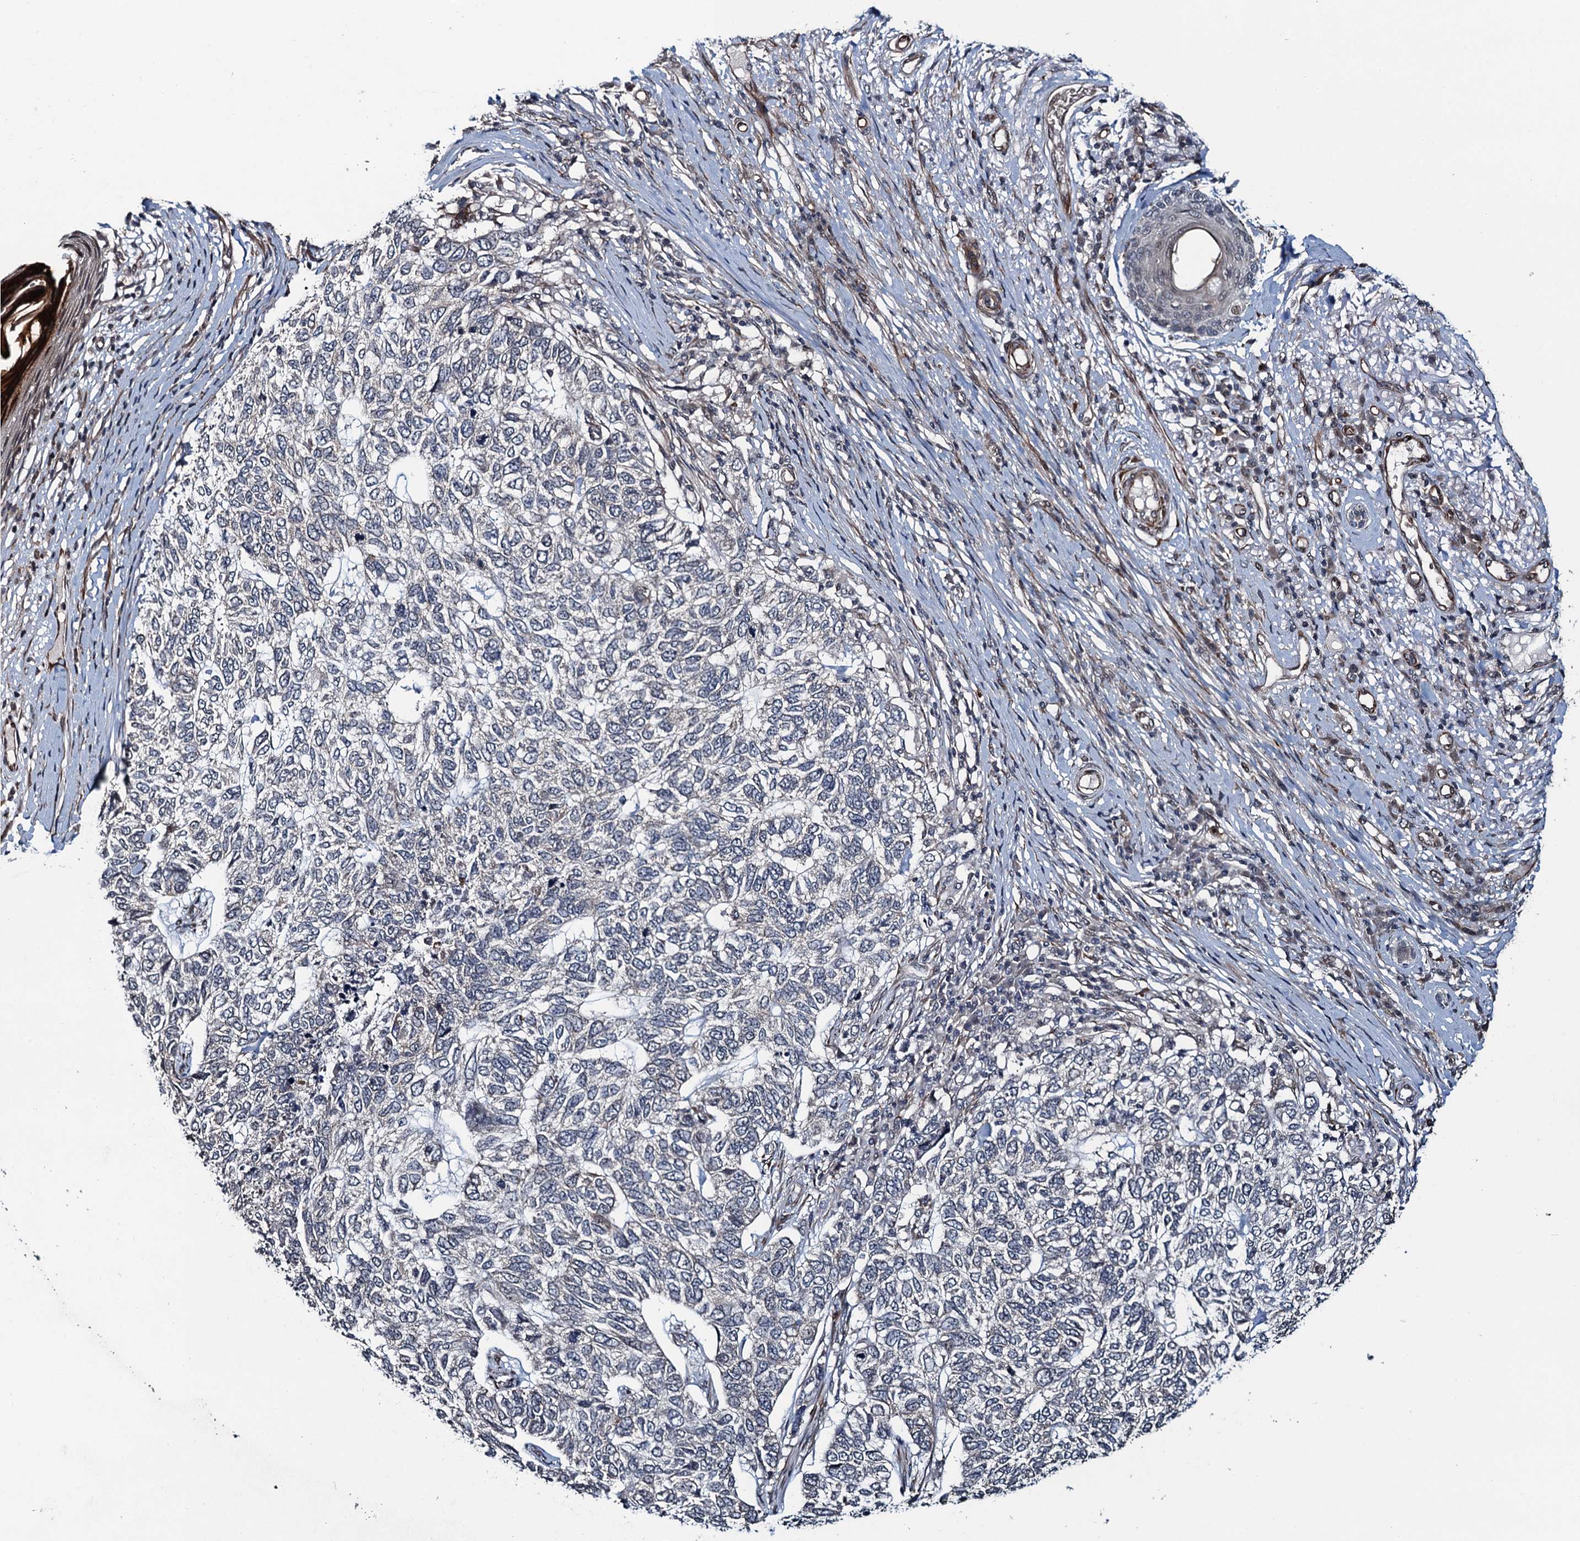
{"staining": {"intensity": "negative", "quantity": "none", "location": "none"}, "tissue": "skin cancer", "cell_type": "Tumor cells", "image_type": "cancer", "snomed": [{"axis": "morphology", "description": "Basal cell carcinoma"}, {"axis": "topography", "description": "Skin"}], "caption": "A photomicrograph of human skin basal cell carcinoma is negative for staining in tumor cells.", "gene": "WHAMM", "patient": {"sex": "female", "age": 65}}